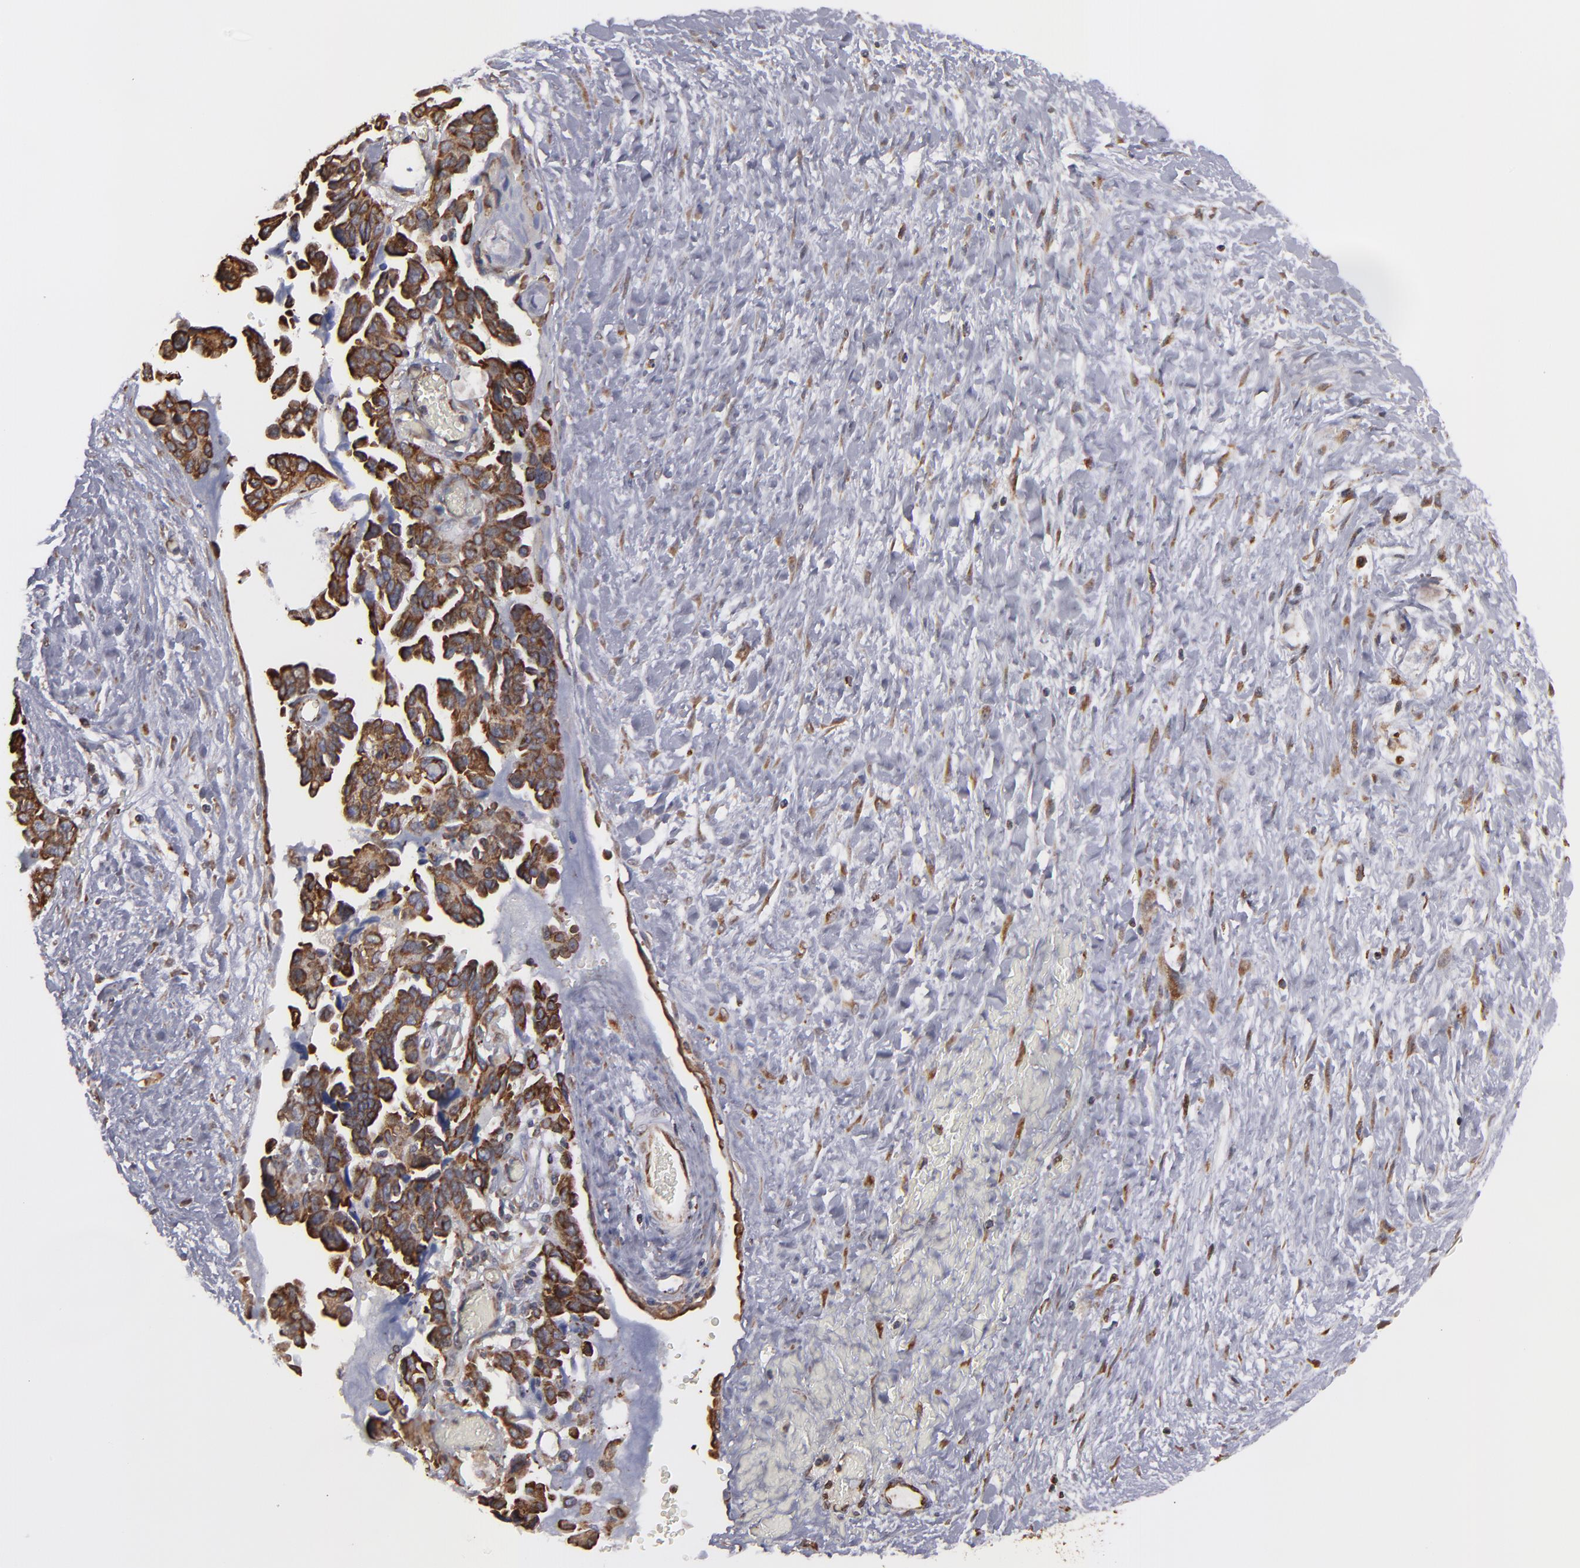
{"staining": {"intensity": "strong", "quantity": ">75%", "location": "cytoplasmic/membranous"}, "tissue": "ovarian cancer", "cell_type": "Tumor cells", "image_type": "cancer", "snomed": [{"axis": "morphology", "description": "Cystadenocarcinoma, serous, NOS"}, {"axis": "topography", "description": "Ovary"}], "caption": "IHC (DAB (3,3'-diaminobenzidine)) staining of ovarian cancer (serous cystadenocarcinoma) shows strong cytoplasmic/membranous protein staining in about >75% of tumor cells.", "gene": "KTN1", "patient": {"sex": "female", "age": 63}}